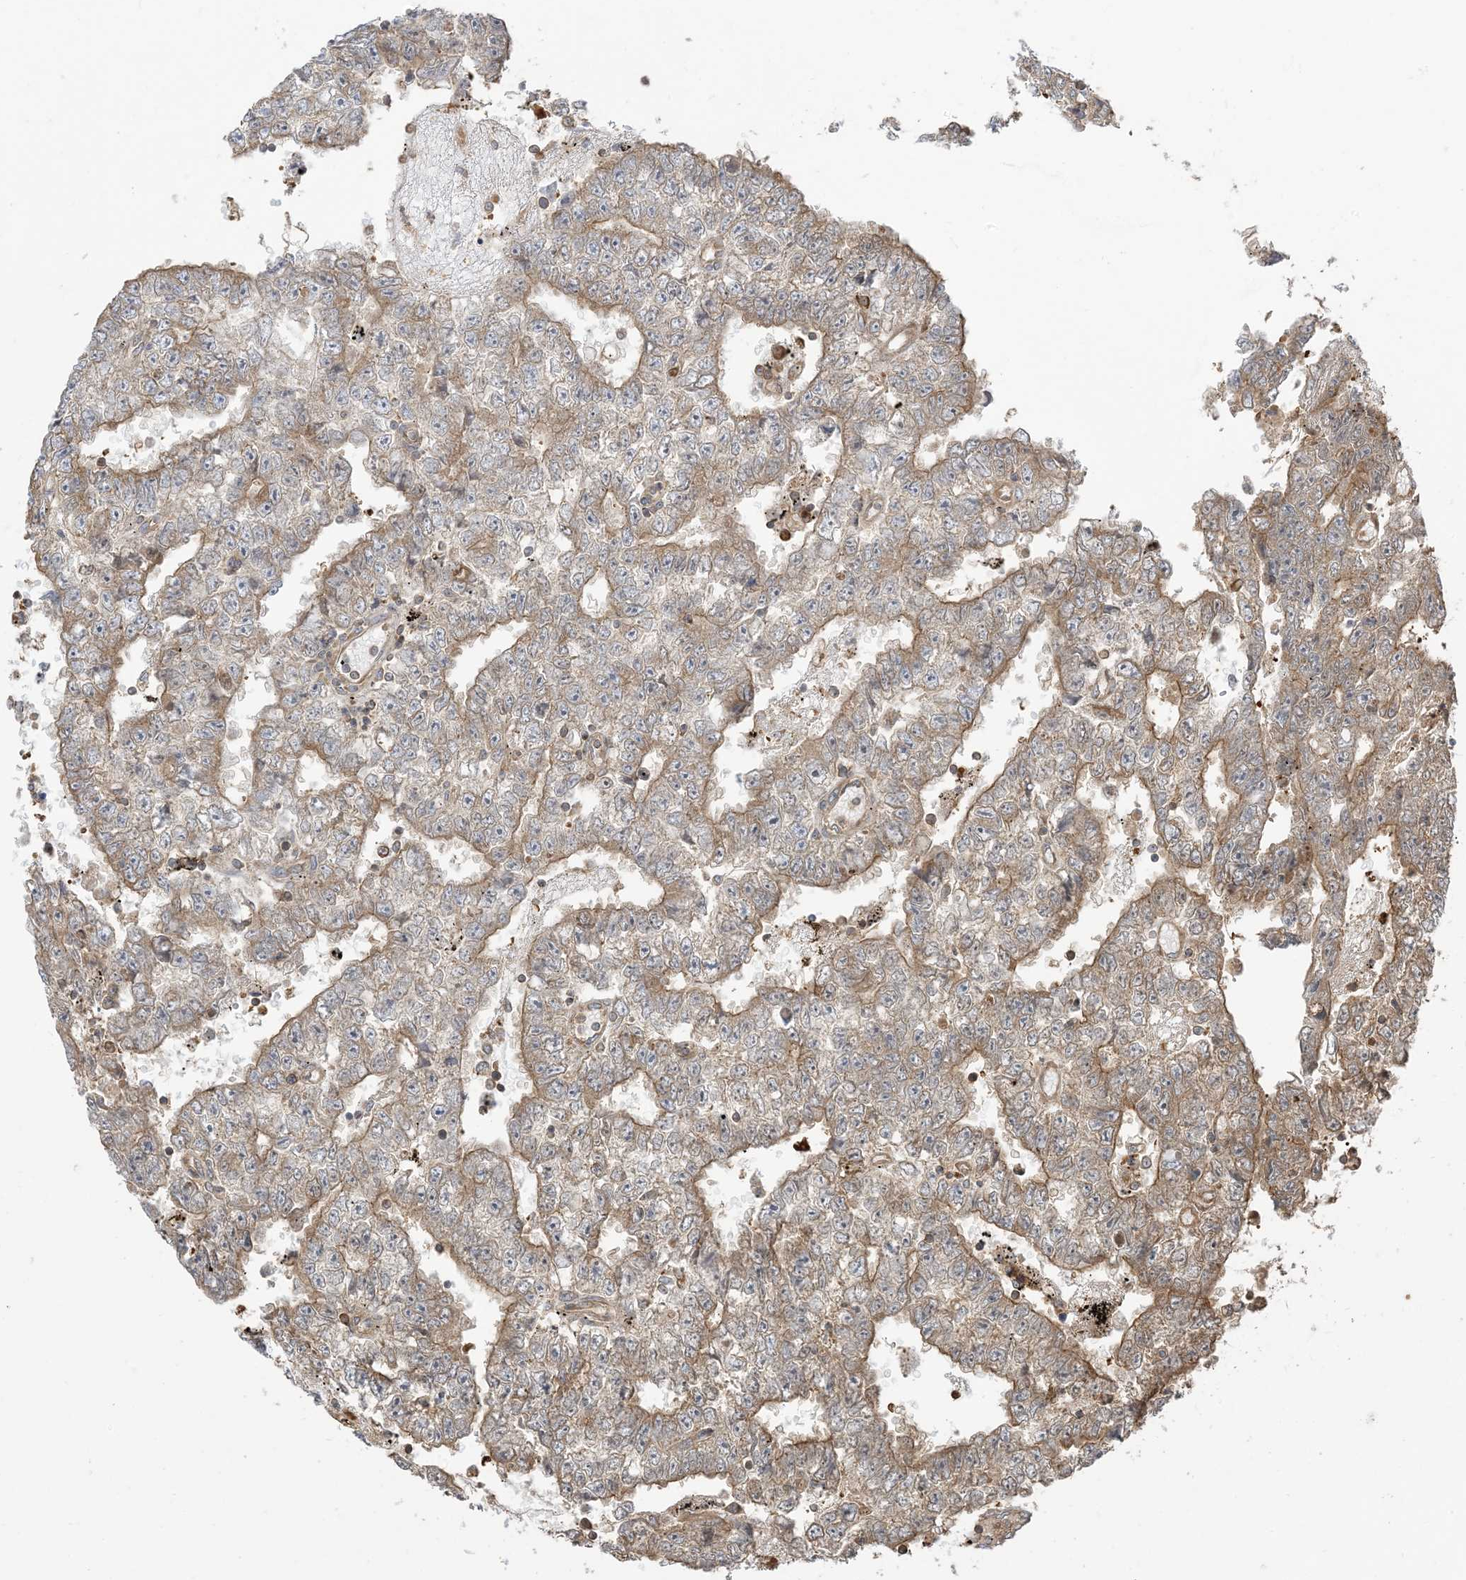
{"staining": {"intensity": "moderate", "quantity": ">75%", "location": "cytoplasmic/membranous"}, "tissue": "testis cancer", "cell_type": "Tumor cells", "image_type": "cancer", "snomed": [{"axis": "morphology", "description": "Carcinoma, Embryonal, NOS"}, {"axis": "topography", "description": "Testis"}], "caption": "Immunohistochemical staining of testis cancer (embryonal carcinoma) displays medium levels of moderate cytoplasmic/membranous protein positivity in approximately >75% of tumor cells.", "gene": "SRP72", "patient": {"sex": "male", "age": 25}}